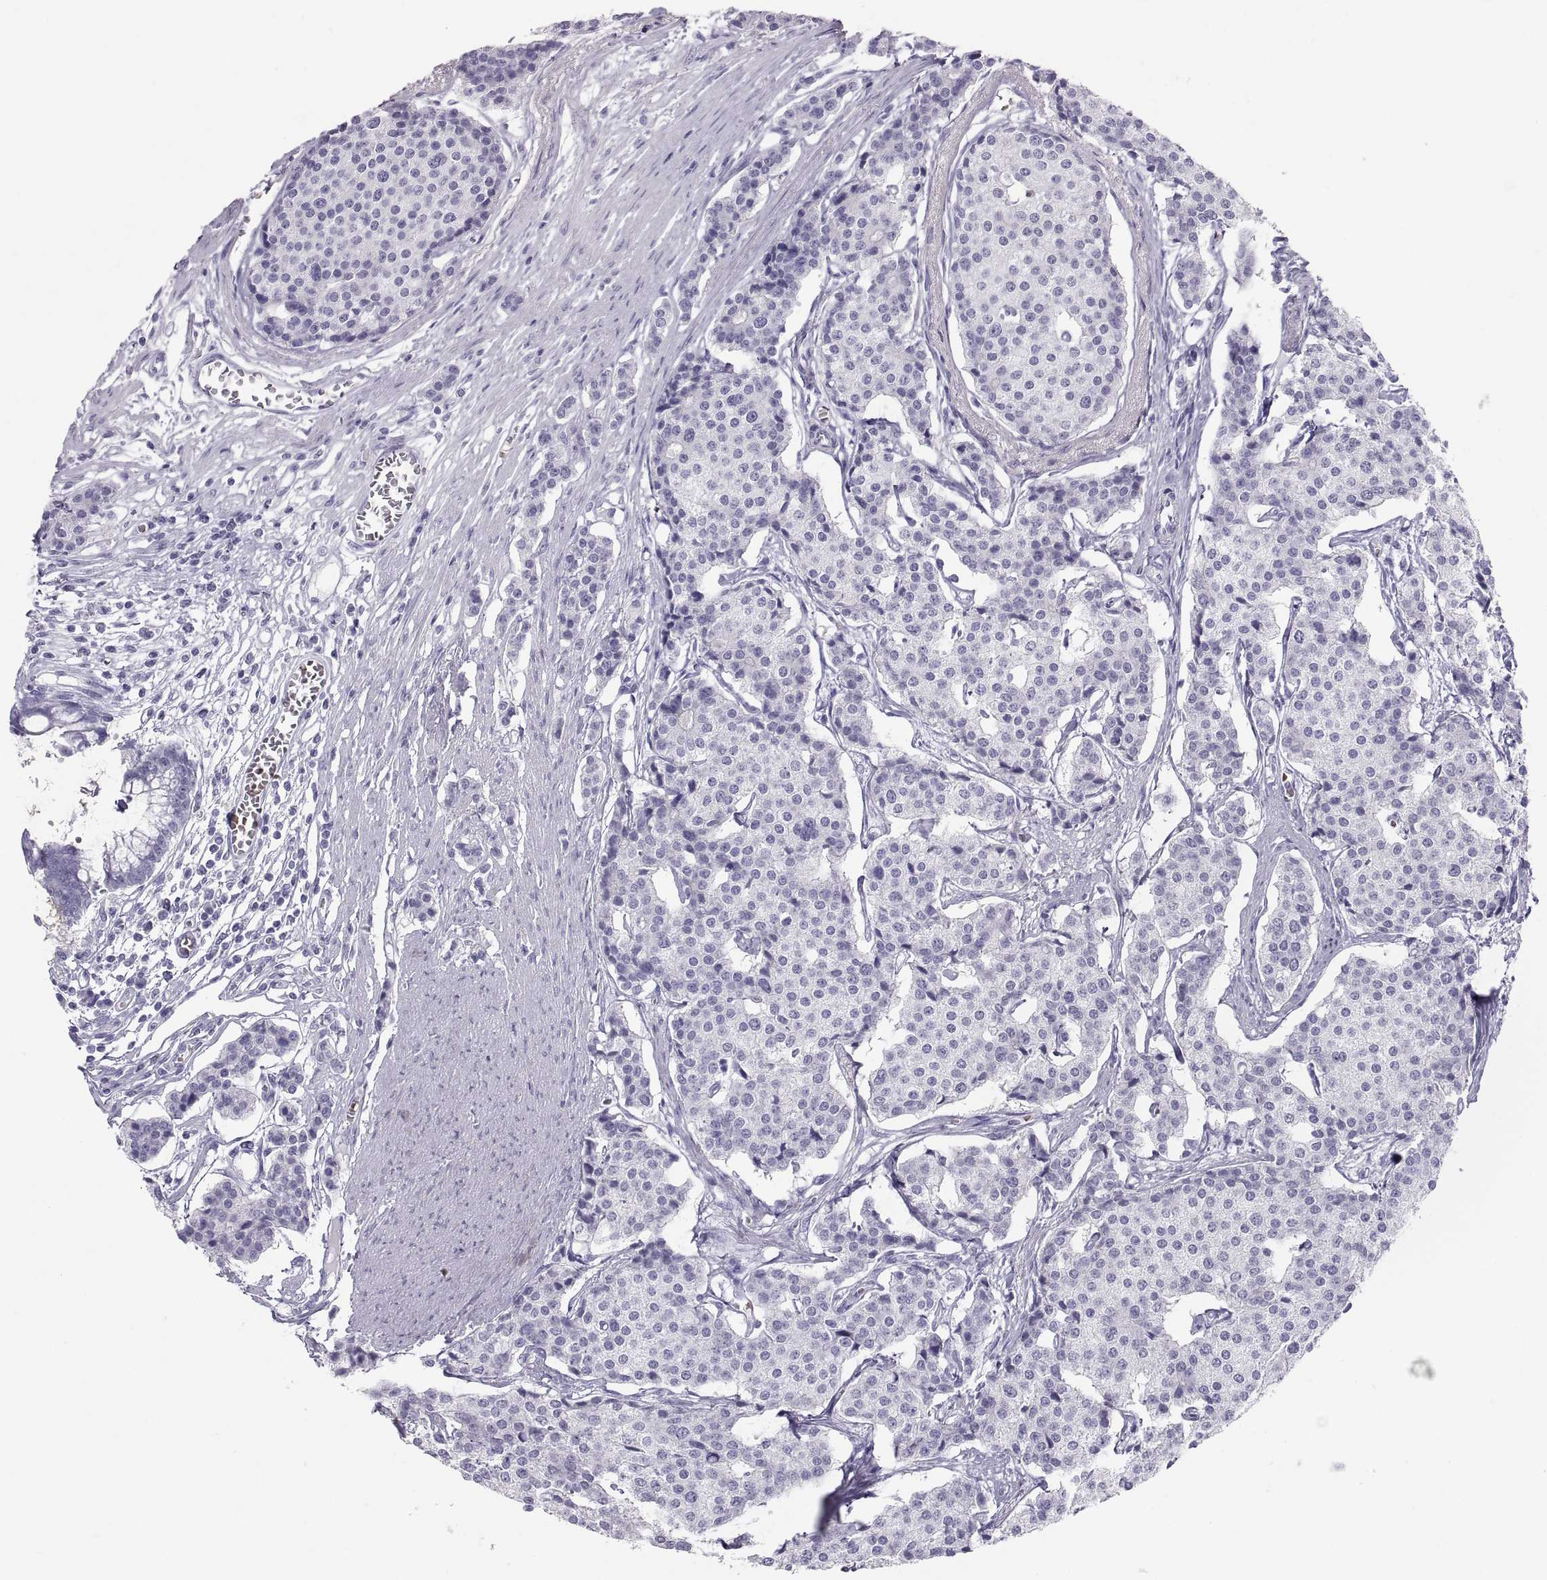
{"staining": {"intensity": "negative", "quantity": "none", "location": "none"}, "tissue": "carcinoid", "cell_type": "Tumor cells", "image_type": "cancer", "snomed": [{"axis": "morphology", "description": "Carcinoid, malignant, NOS"}, {"axis": "topography", "description": "Small intestine"}], "caption": "Immunohistochemistry (IHC) micrograph of carcinoid stained for a protein (brown), which displays no staining in tumor cells. Nuclei are stained in blue.", "gene": "SEMG1", "patient": {"sex": "female", "age": 65}}